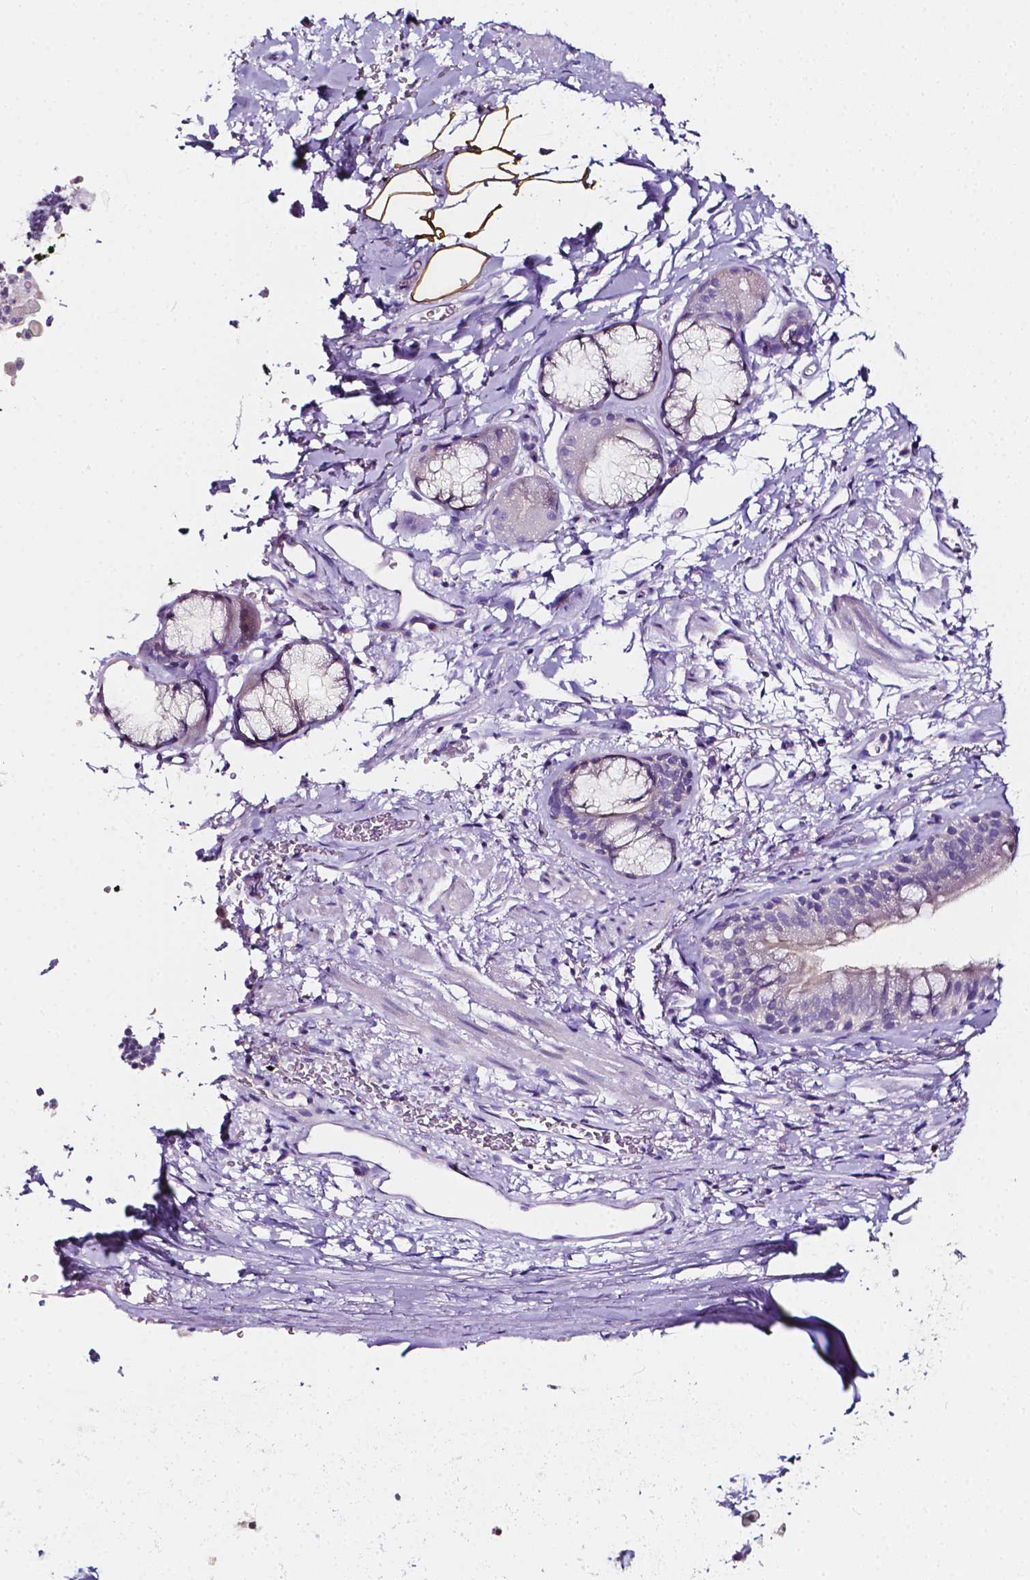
{"staining": {"intensity": "negative", "quantity": "none", "location": "none"}, "tissue": "bronchus", "cell_type": "Respiratory epithelial cells", "image_type": "normal", "snomed": [{"axis": "morphology", "description": "Normal tissue, NOS"}, {"axis": "topography", "description": "Cartilage tissue"}, {"axis": "topography", "description": "Bronchus"}], "caption": "The histopathology image displays no significant positivity in respiratory epithelial cells of bronchus.", "gene": "CLSTN2", "patient": {"sex": "male", "age": 58}}